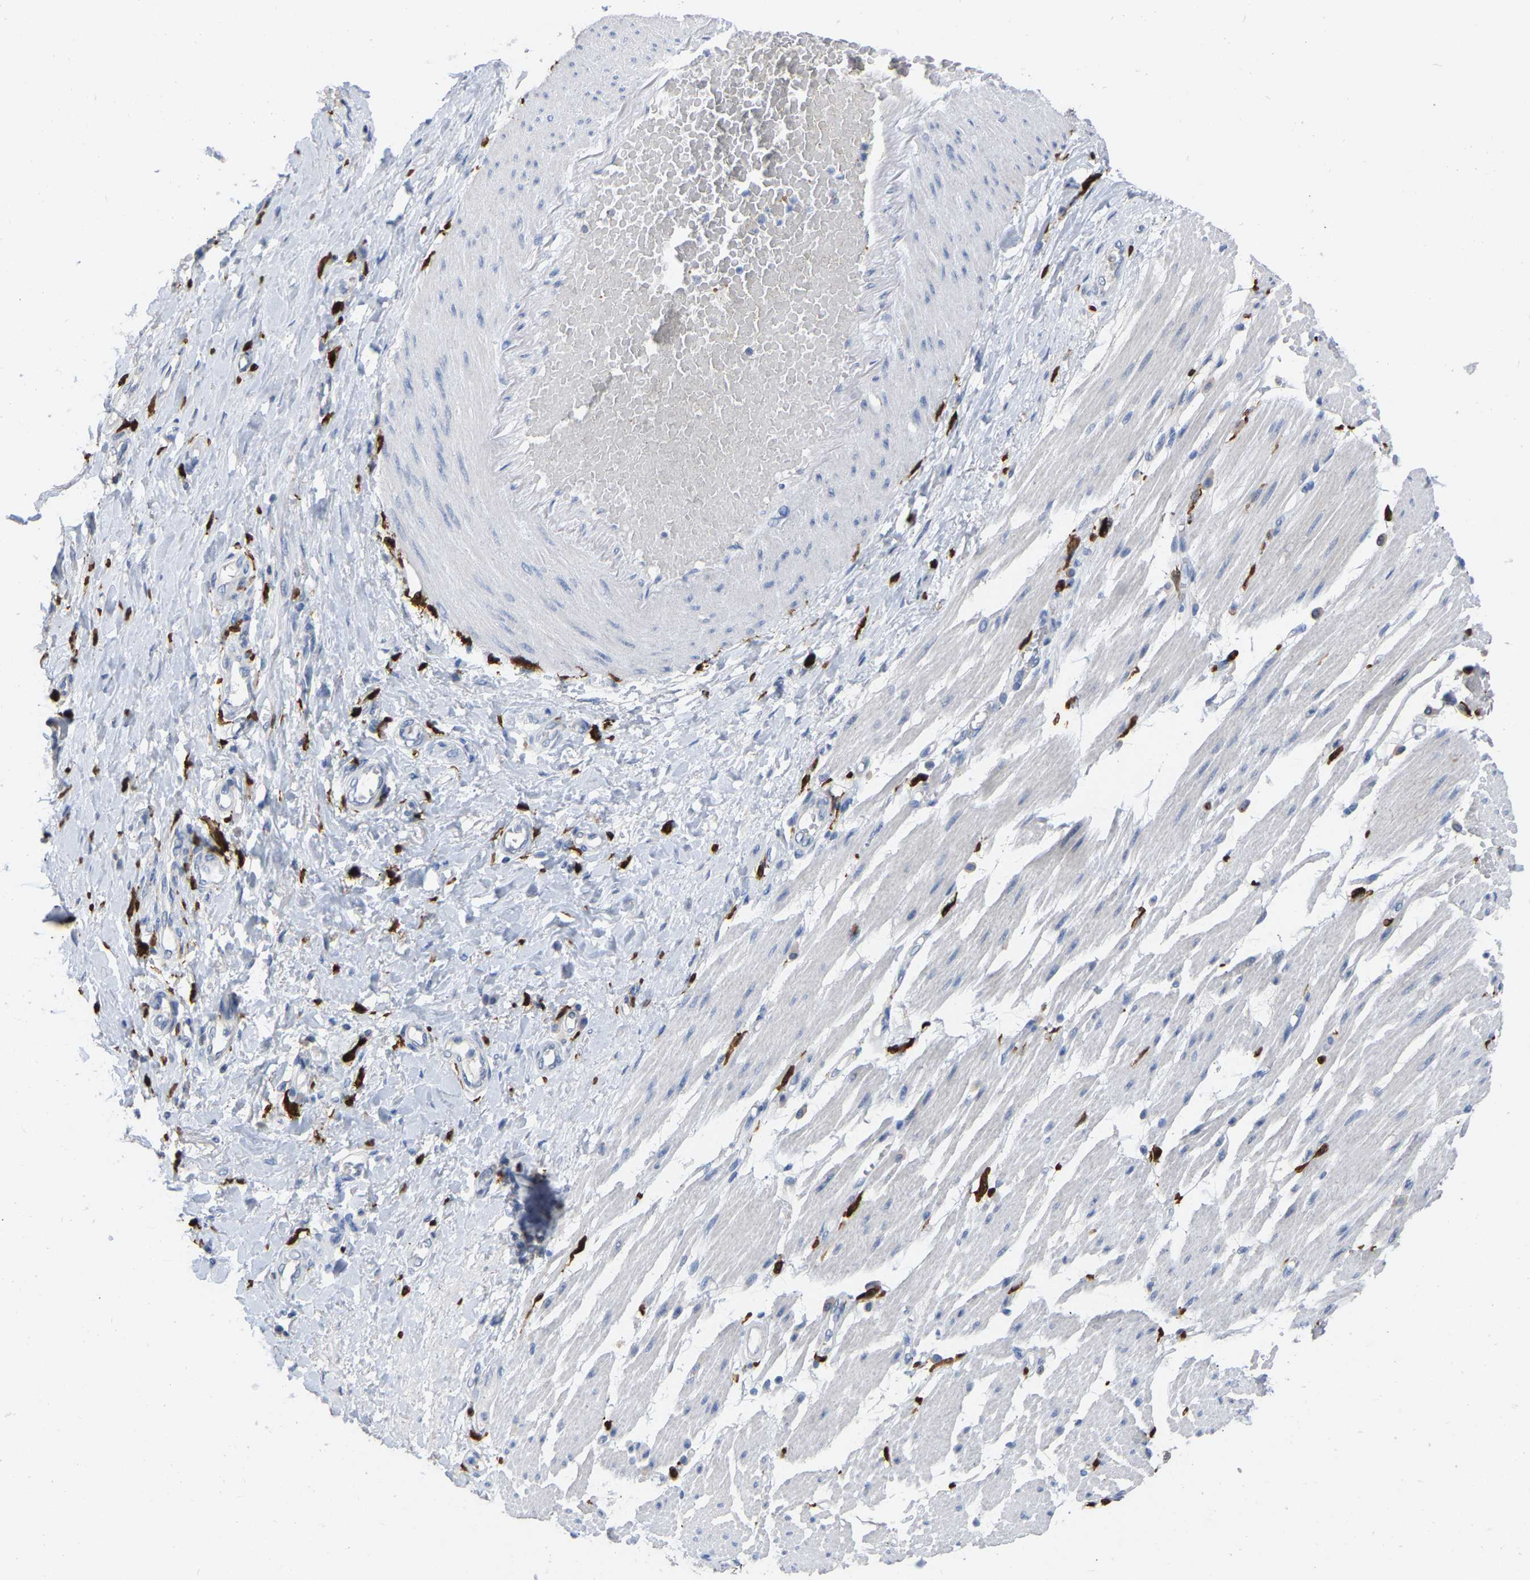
{"staining": {"intensity": "negative", "quantity": "none", "location": "none"}, "tissue": "adipose tissue", "cell_type": "Adipocytes", "image_type": "normal", "snomed": [{"axis": "morphology", "description": "Normal tissue, NOS"}, {"axis": "morphology", "description": "Adenocarcinoma, NOS"}, {"axis": "topography", "description": "Esophagus"}], "caption": "Benign adipose tissue was stained to show a protein in brown. There is no significant expression in adipocytes. The staining is performed using DAB brown chromogen with nuclei counter-stained in using hematoxylin.", "gene": "ULBP2", "patient": {"sex": "male", "age": 62}}